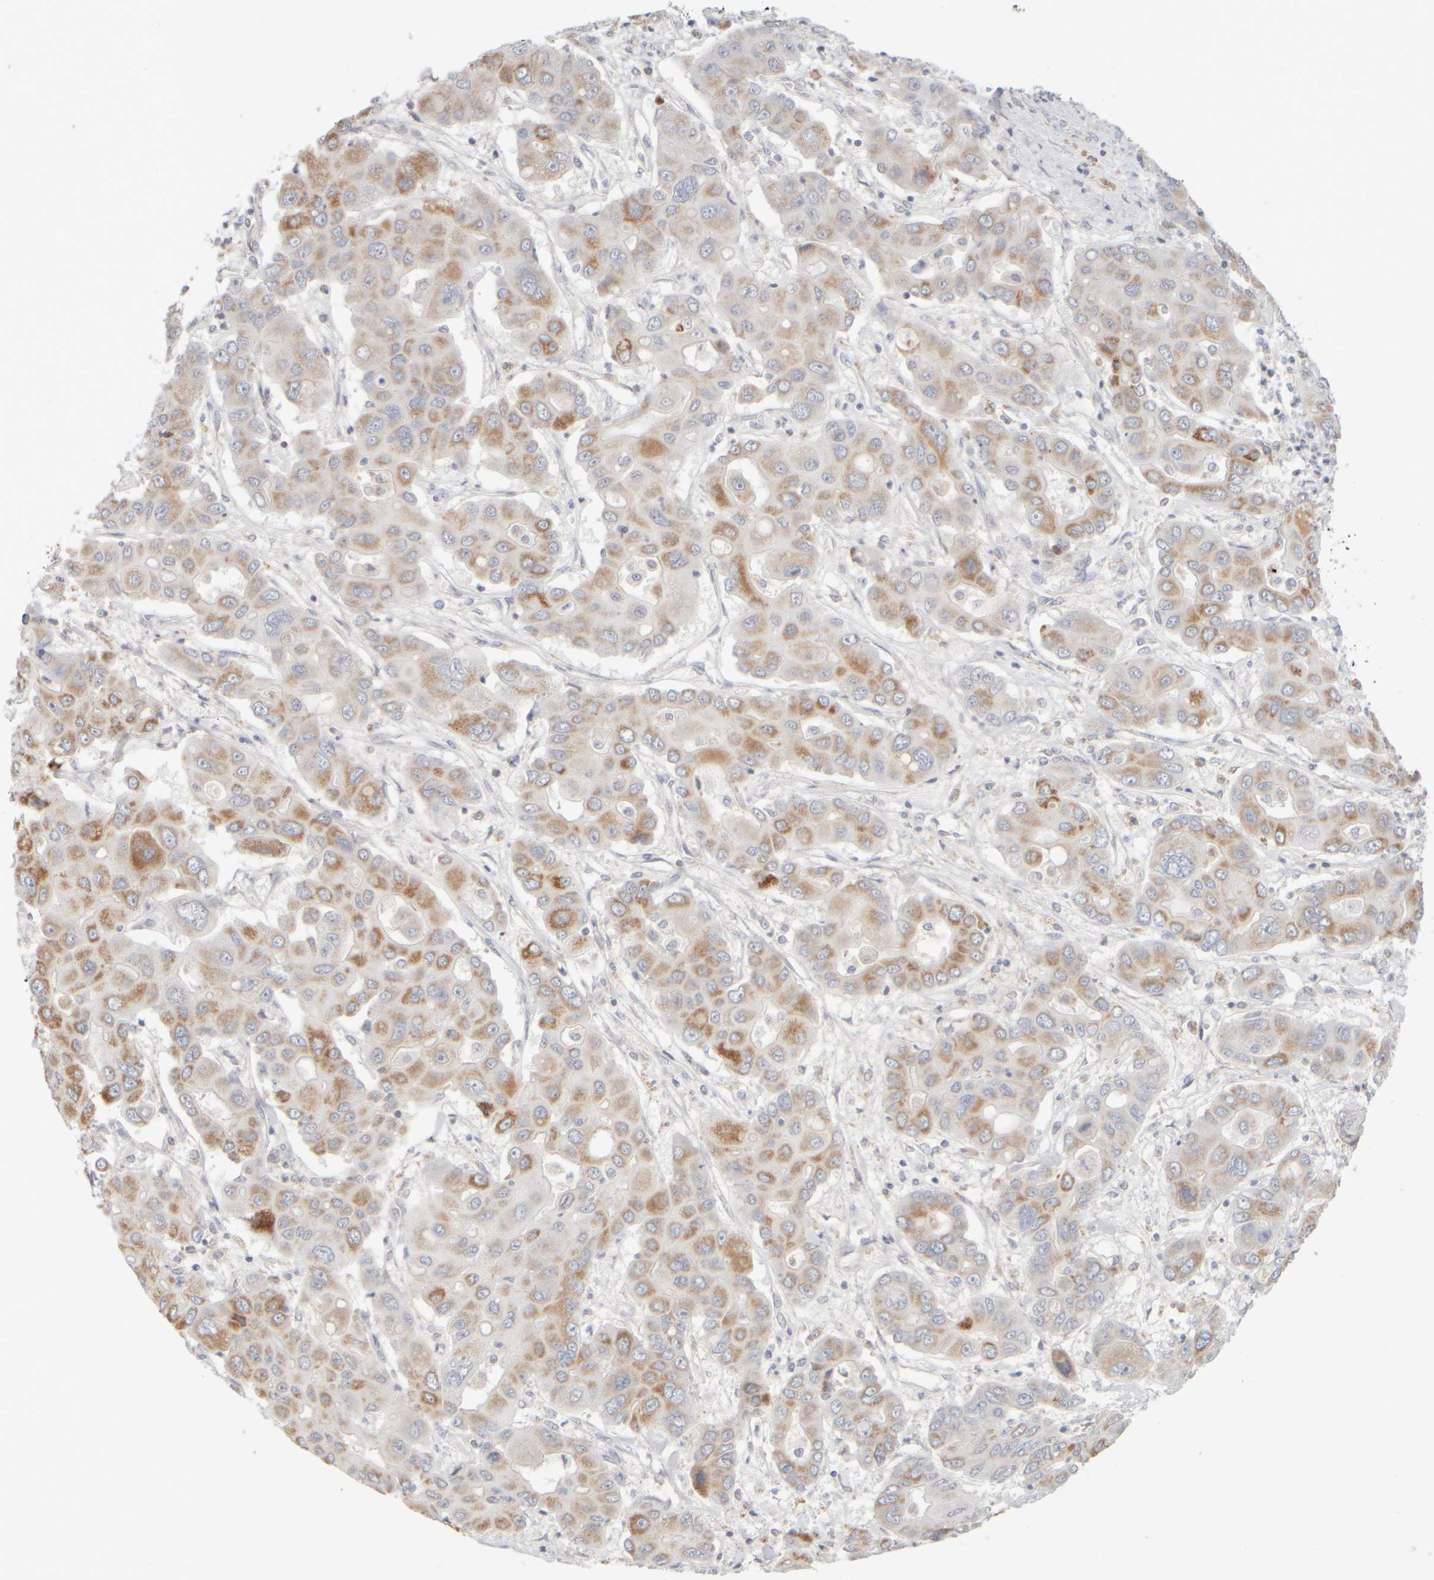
{"staining": {"intensity": "moderate", "quantity": ">75%", "location": "cytoplasmic/membranous"}, "tissue": "liver cancer", "cell_type": "Tumor cells", "image_type": "cancer", "snomed": [{"axis": "morphology", "description": "Cholangiocarcinoma"}, {"axis": "topography", "description": "Liver"}], "caption": "A brown stain shows moderate cytoplasmic/membranous staining of a protein in liver cancer tumor cells.", "gene": "ZNF112", "patient": {"sex": "male", "age": 67}}